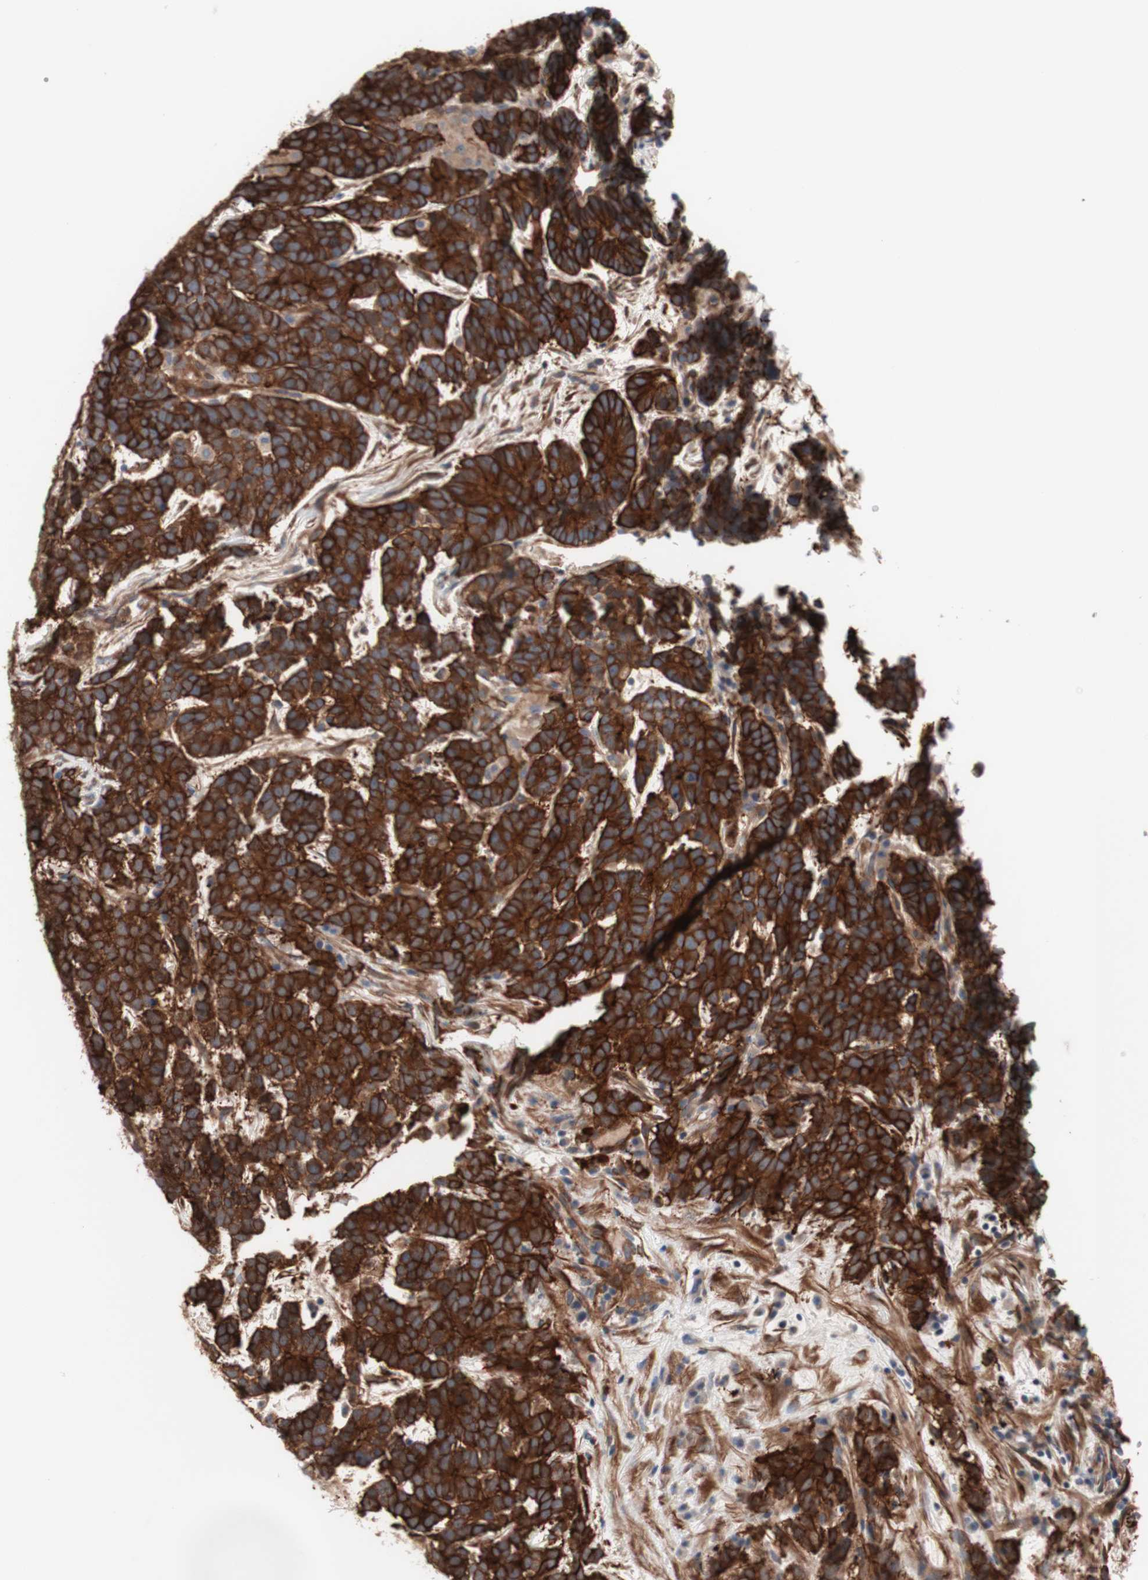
{"staining": {"intensity": "strong", "quantity": ">75%", "location": "cytoplasmic/membranous"}, "tissue": "testis cancer", "cell_type": "Tumor cells", "image_type": "cancer", "snomed": [{"axis": "morphology", "description": "Carcinoma, Embryonal, NOS"}, {"axis": "topography", "description": "Testis"}], "caption": "Immunohistochemical staining of human testis cancer displays high levels of strong cytoplasmic/membranous protein expression in approximately >75% of tumor cells. Immunohistochemistry stains the protein in brown and the nuclei are stained blue.", "gene": "CNN3", "patient": {"sex": "male", "age": 26}}